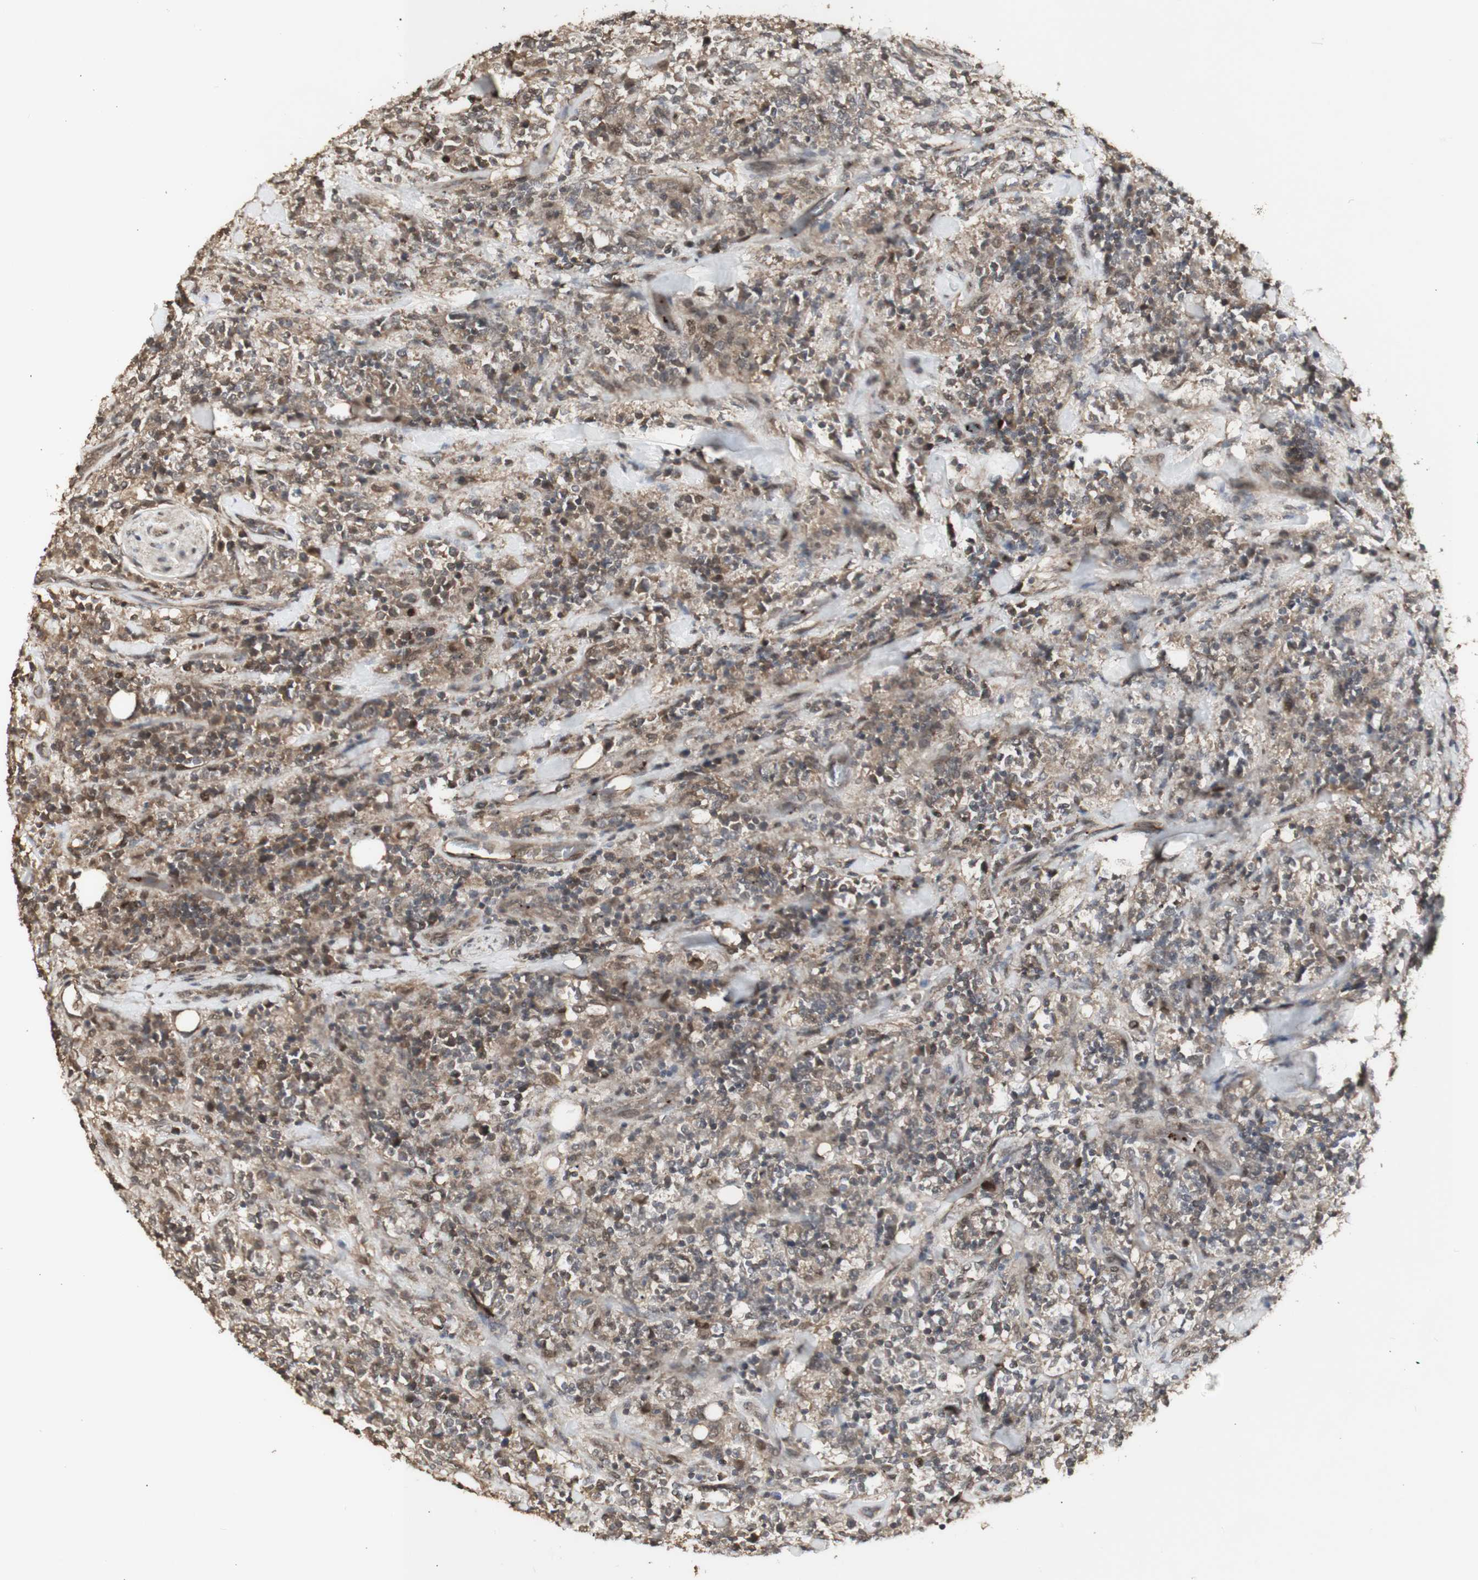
{"staining": {"intensity": "moderate", "quantity": "25%-75%", "location": "cytoplasmic/membranous,nuclear"}, "tissue": "lymphoma", "cell_type": "Tumor cells", "image_type": "cancer", "snomed": [{"axis": "morphology", "description": "Malignant lymphoma, non-Hodgkin's type, High grade"}, {"axis": "topography", "description": "Soft tissue"}], "caption": "Immunohistochemical staining of high-grade malignant lymphoma, non-Hodgkin's type displays moderate cytoplasmic/membranous and nuclear protein positivity in approximately 25%-75% of tumor cells.", "gene": "ALOX12", "patient": {"sex": "male", "age": 18}}